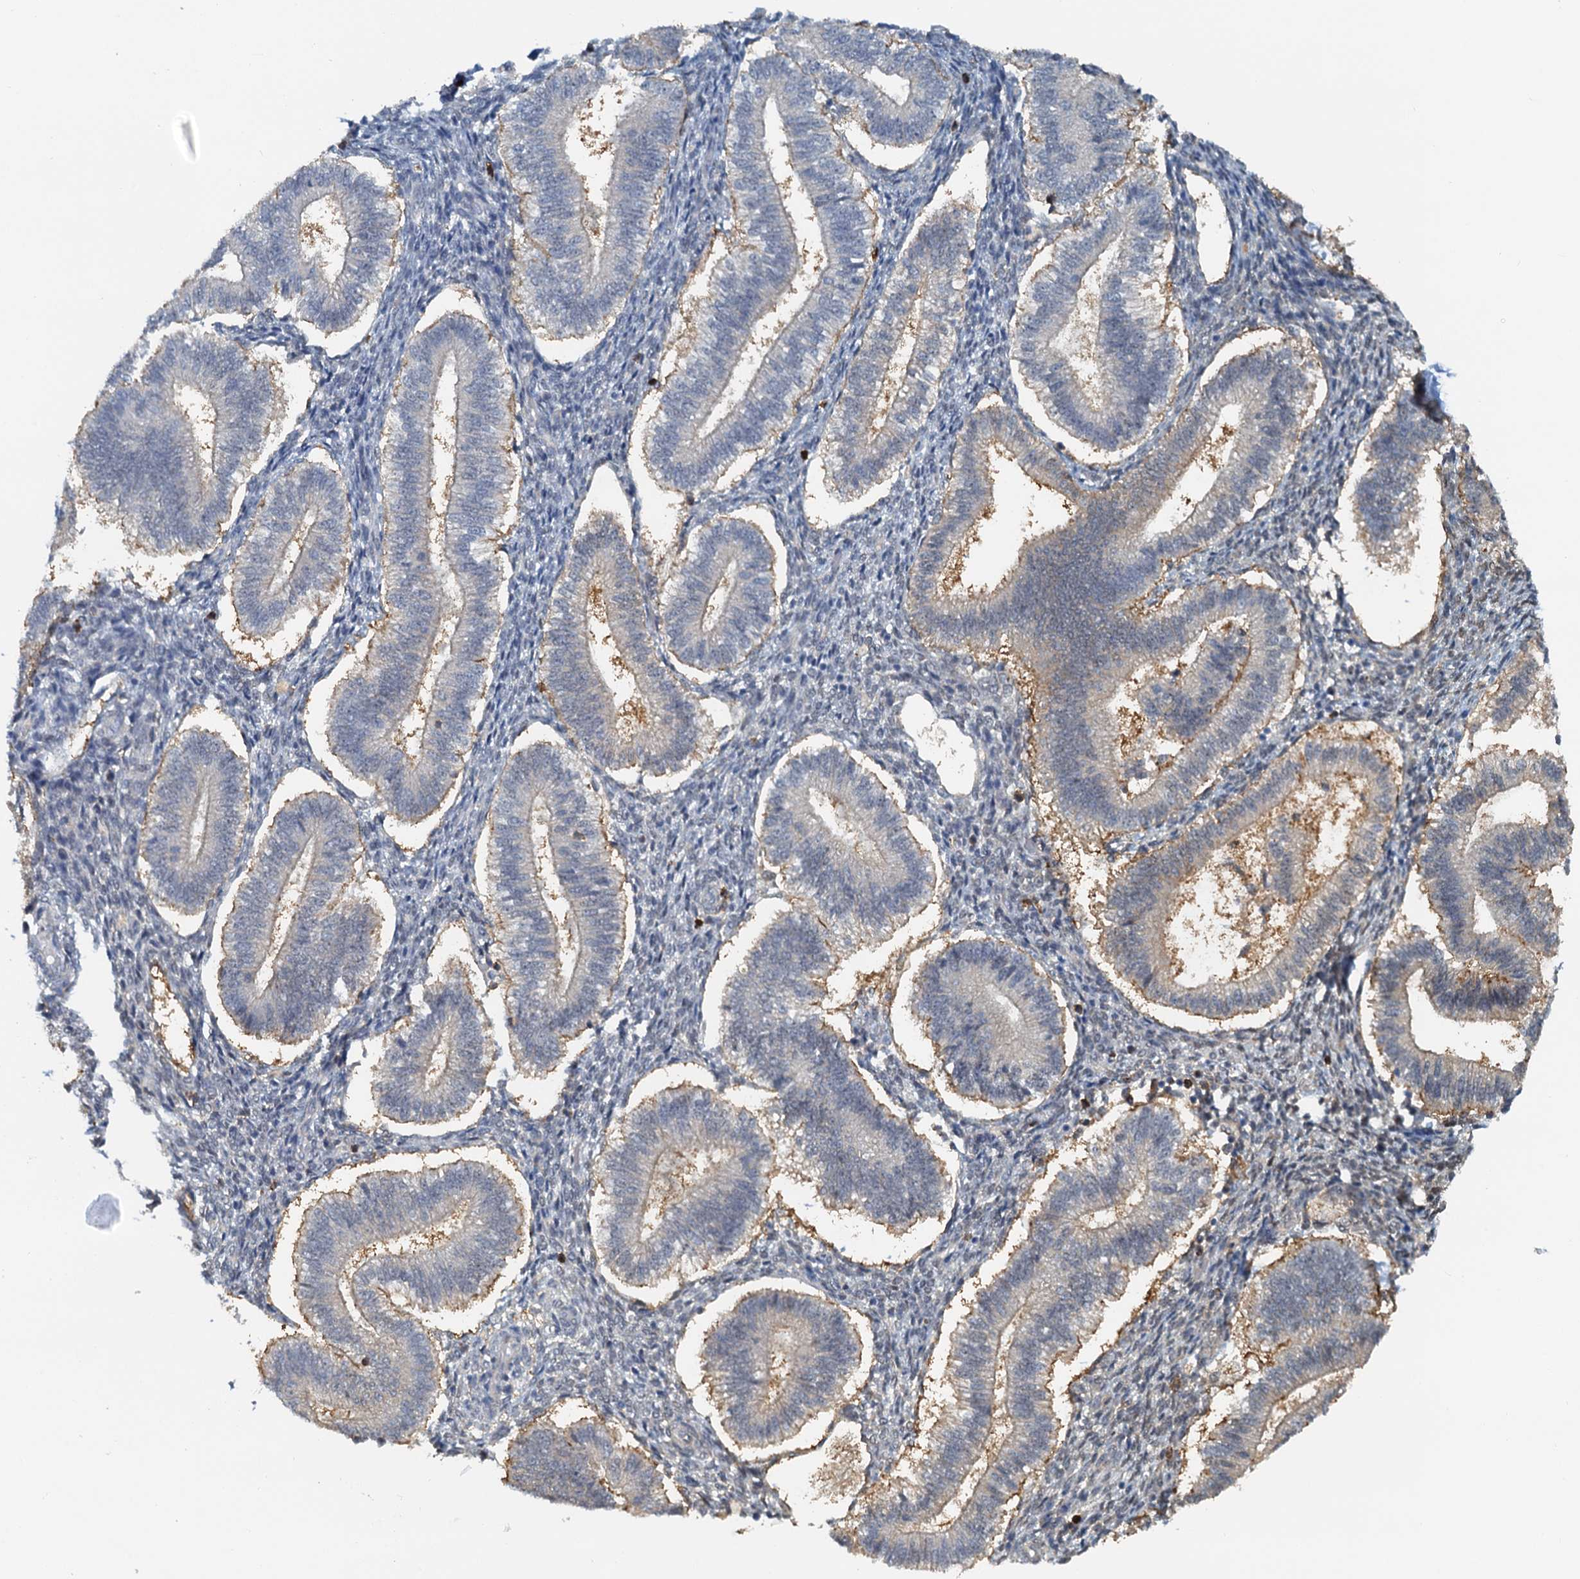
{"staining": {"intensity": "weak", "quantity": "<25%", "location": "cytoplasmic/membranous"}, "tissue": "endometrium", "cell_type": "Cells in endometrial stroma", "image_type": "normal", "snomed": [{"axis": "morphology", "description": "Normal tissue, NOS"}, {"axis": "topography", "description": "Endometrium"}], "caption": "Endometrium stained for a protein using immunohistochemistry demonstrates no positivity cells in endometrial stroma.", "gene": "SPINDOC", "patient": {"sex": "female", "age": 25}}